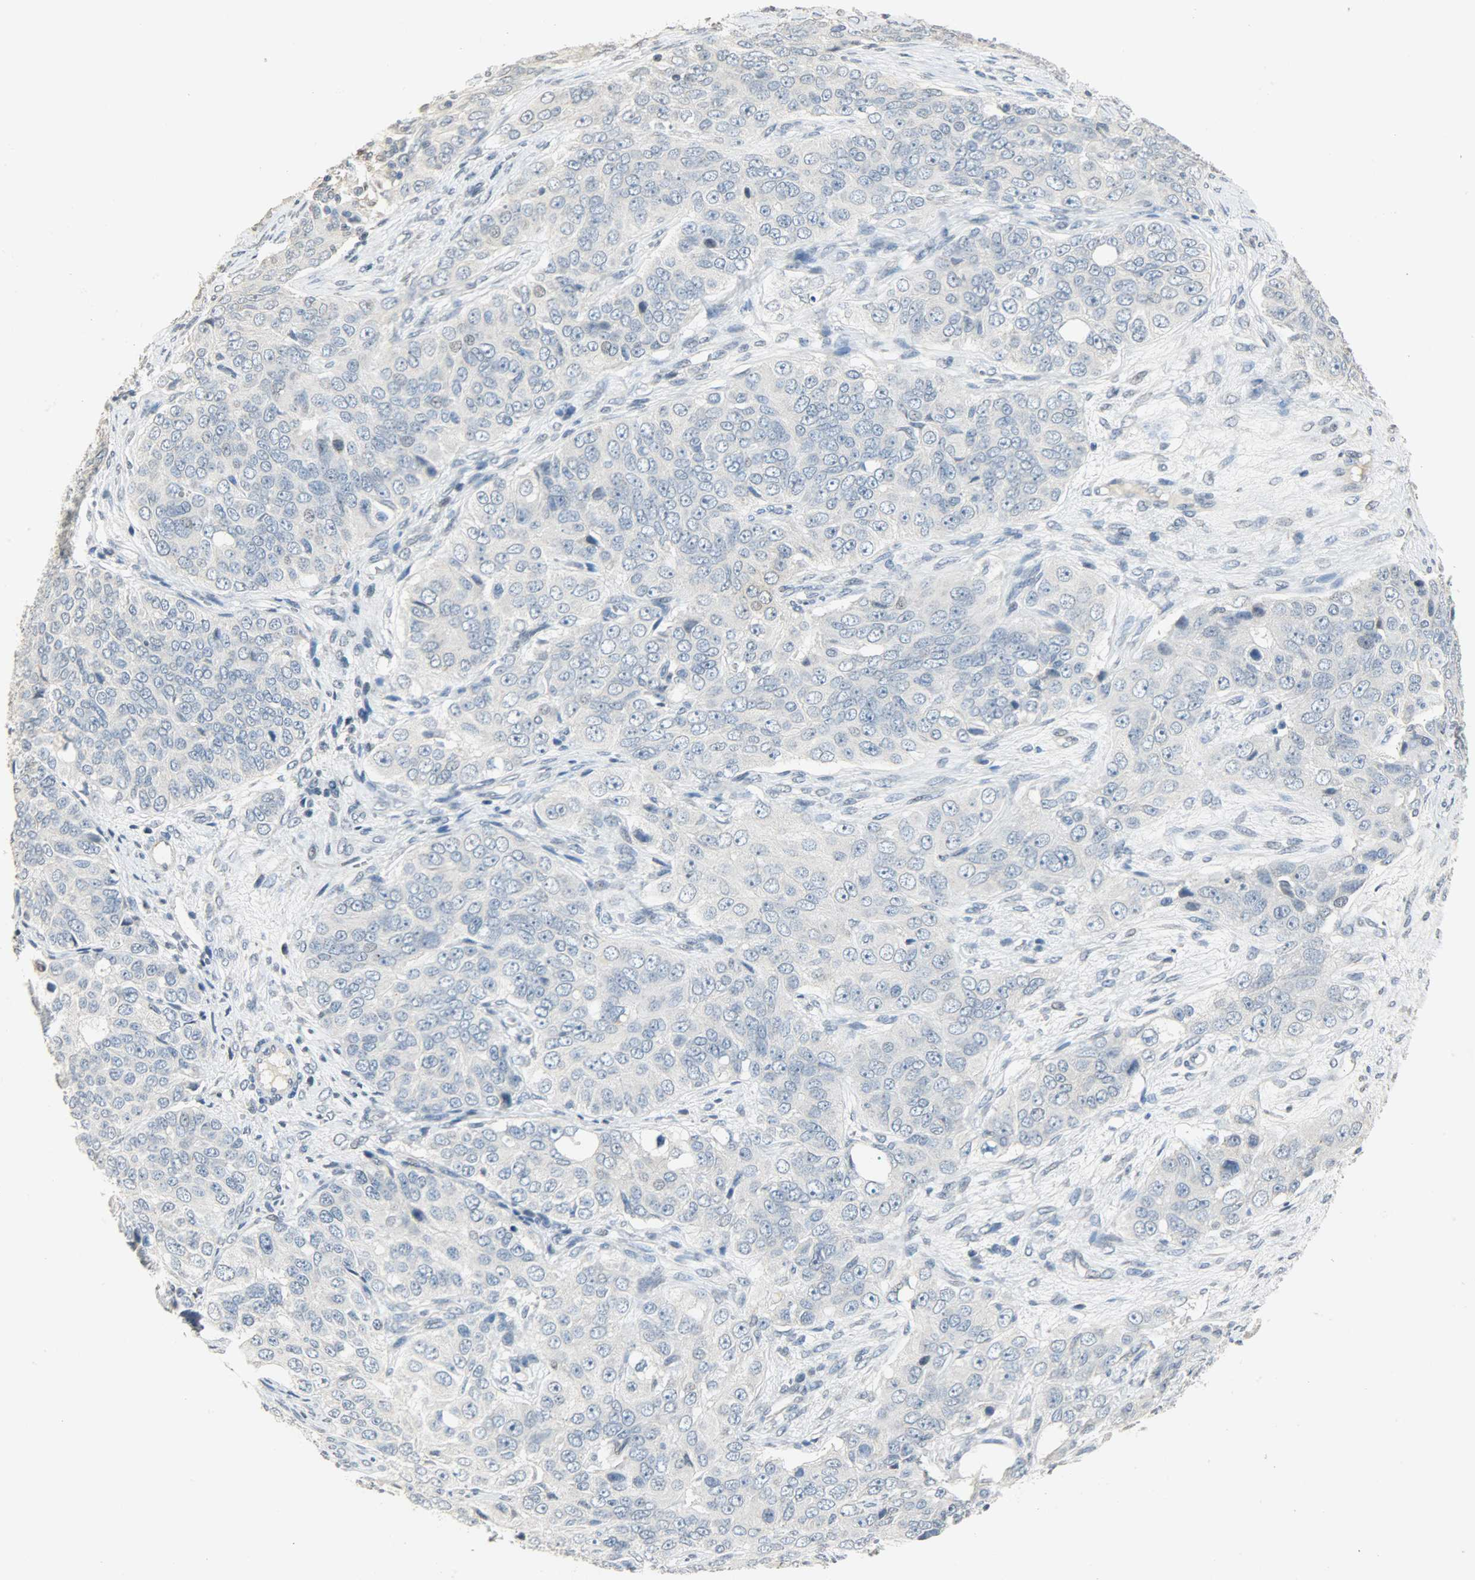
{"staining": {"intensity": "negative", "quantity": "none", "location": "none"}, "tissue": "ovarian cancer", "cell_type": "Tumor cells", "image_type": "cancer", "snomed": [{"axis": "morphology", "description": "Carcinoma, endometroid"}, {"axis": "topography", "description": "Ovary"}], "caption": "Tumor cells are negative for protein expression in human ovarian endometroid carcinoma.", "gene": "DNAJB6", "patient": {"sex": "female", "age": 51}}